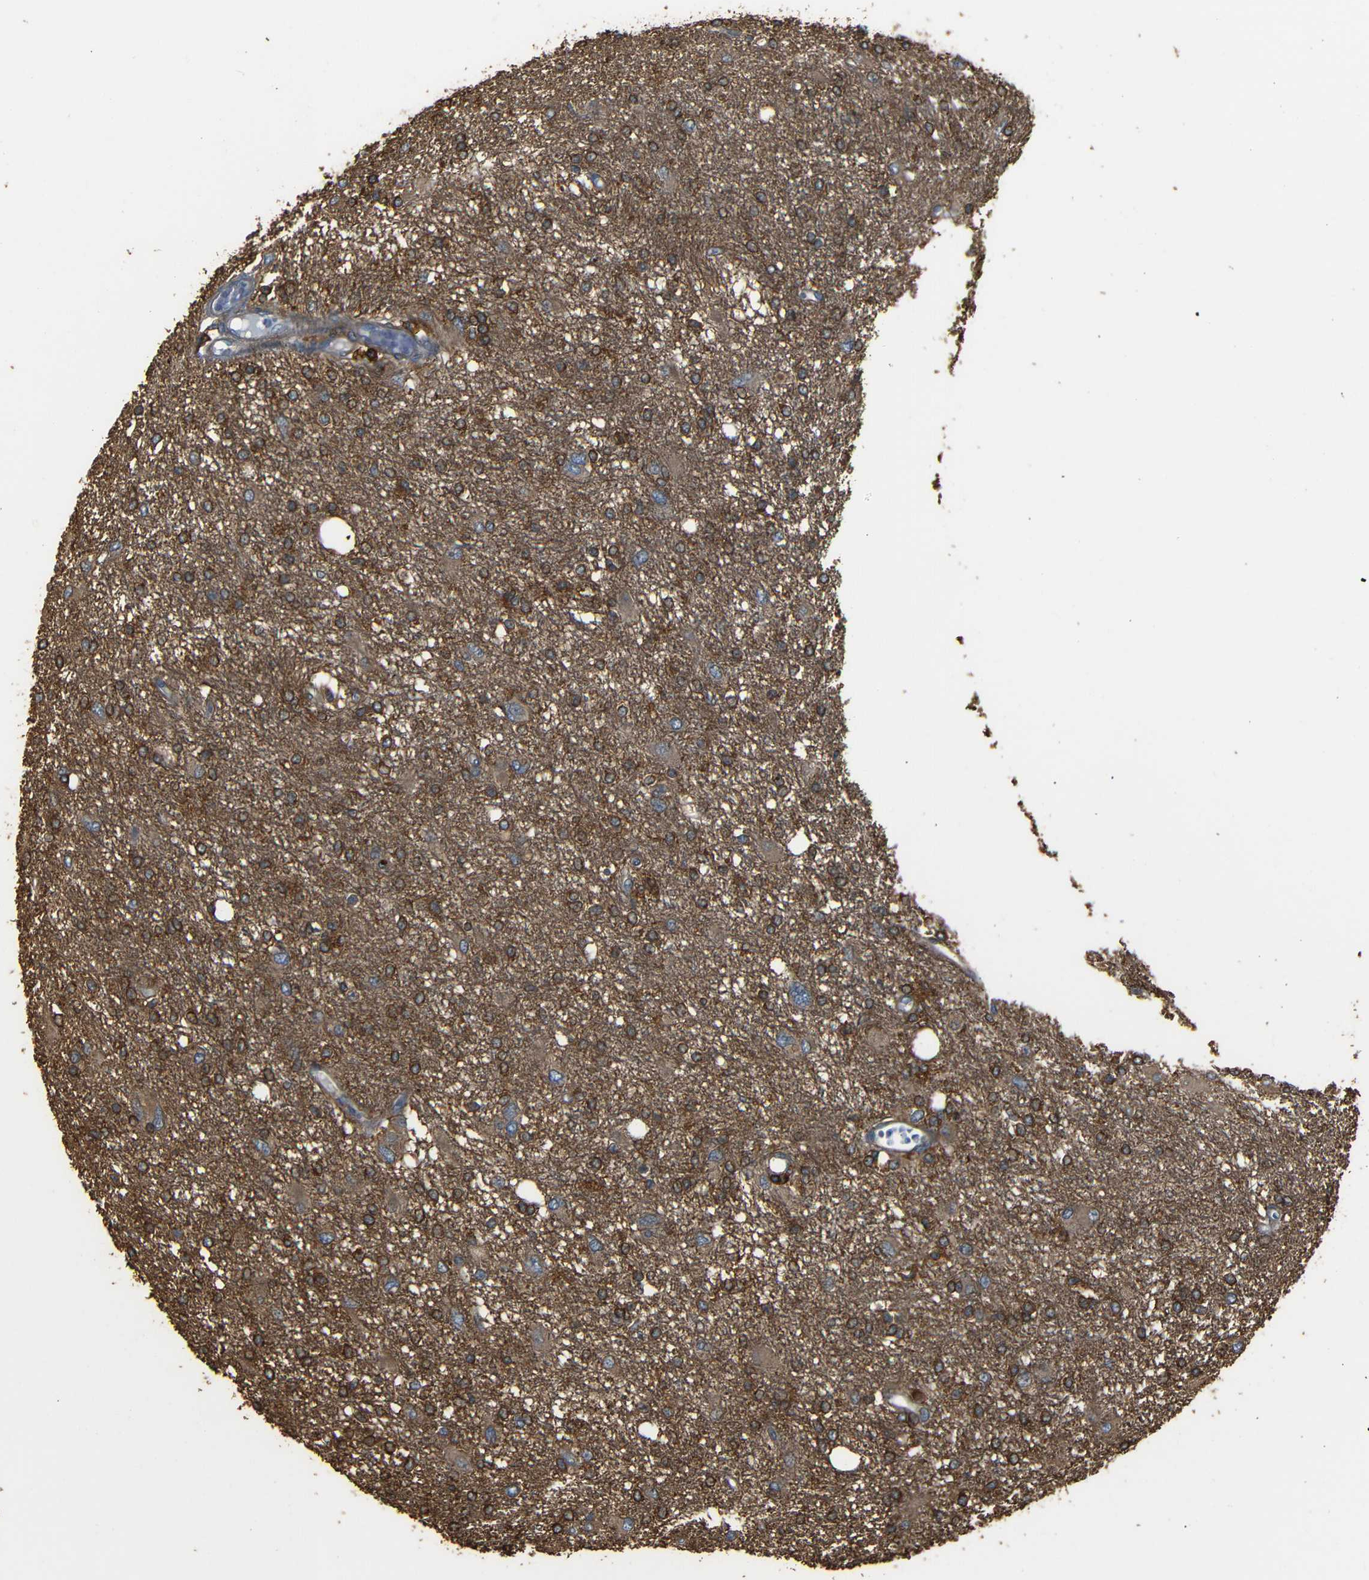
{"staining": {"intensity": "moderate", "quantity": ">75%", "location": "cytoplasmic/membranous"}, "tissue": "glioma", "cell_type": "Tumor cells", "image_type": "cancer", "snomed": [{"axis": "morphology", "description": "Glioma, malignant, High grade"}, {"axis": "topography", "description": "Brain"}], "caption": "The photomicrograph demonstrates a brown stain indicating the presence of a protein in the cytoplasmic/membranous of tumor cells in malignant high-grade glioma.", "gene": "ADGRE5", "patient": {"sex": "female", "age": 59}}